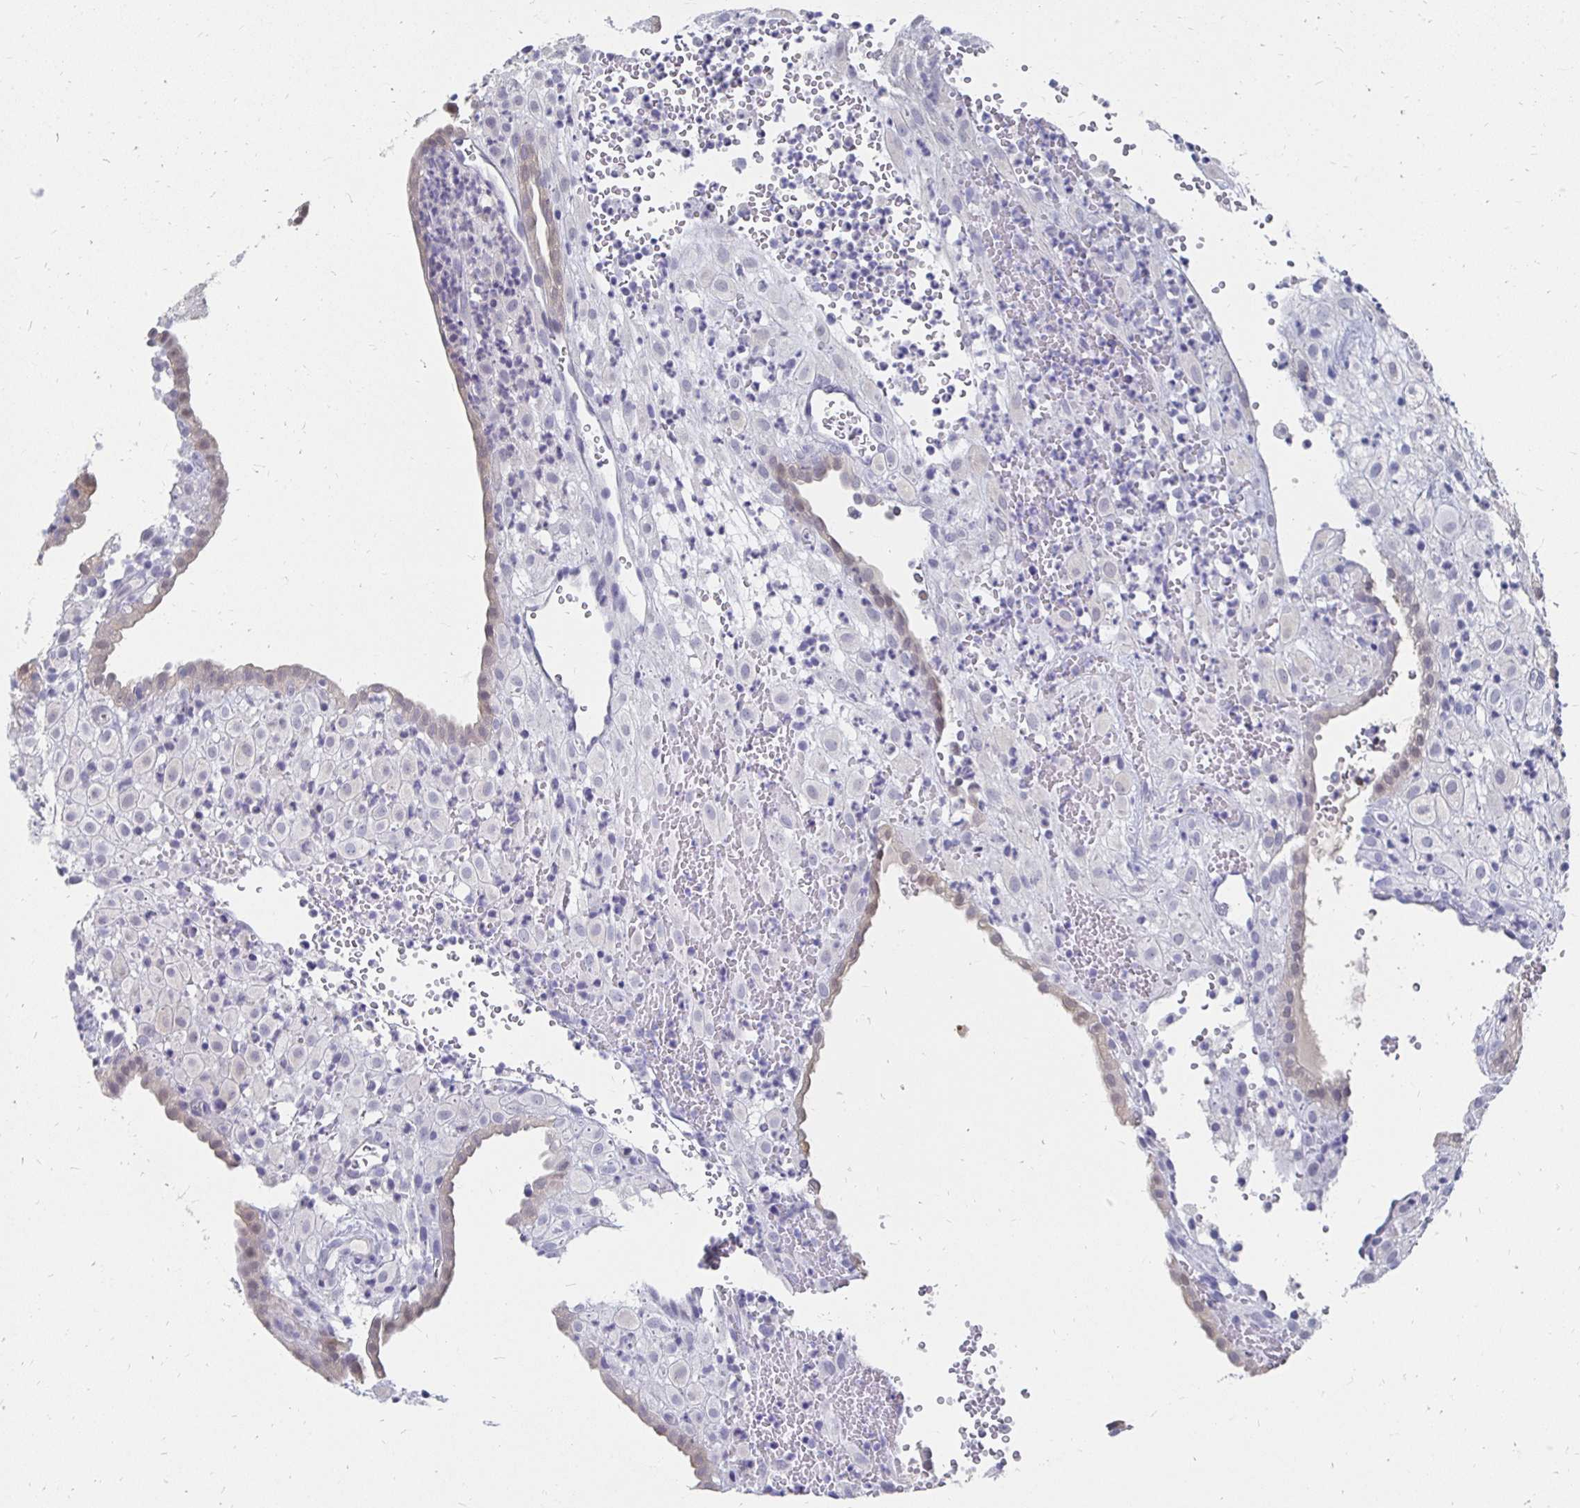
{"staining": {"intensity": "negative", "quantity": "none", "location": "none"}, "tissue": "placenta", "cell_type": "Decidual cells", "image_type": "normal", "snomed": [{"axis": "morphology", "description": "Normal tissue, NOS"}, {"axis": "topography", "description": "Placenta"}], "caption": "Immunohistochemistry (IHC) micrograph of benign placenta stained for a protein (brown), which reveals no positivity in decidual cells.", "gene": "SYCP3", "patient": {"sex": "female", "age": 24}}